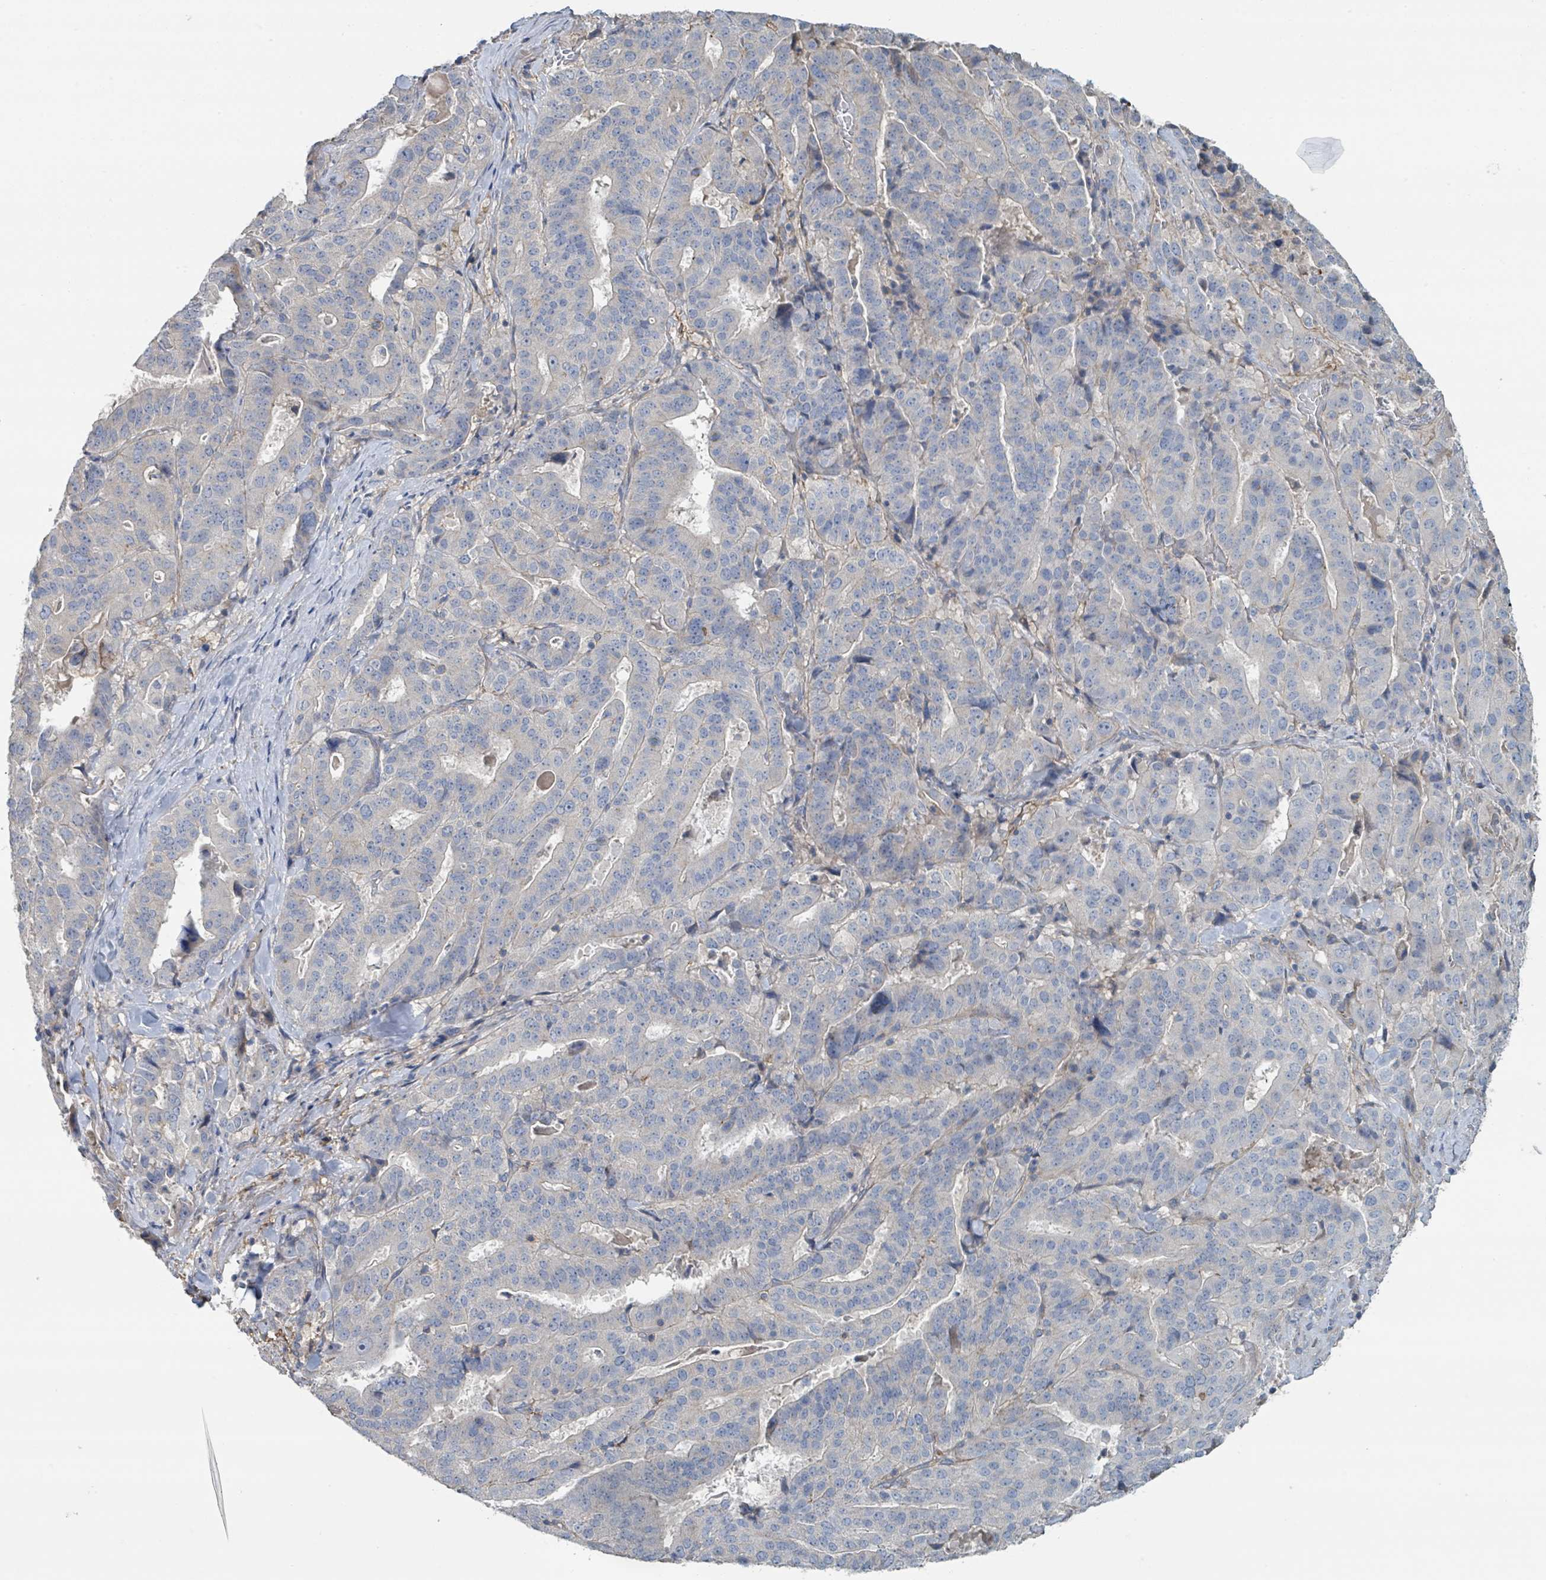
{"staining": {"intensity": "negative", "quantity": "none", "location": "none"}, "tissue": "stomach cancer", "cell_type": "Tumor cells", "image_type": "cancer", "snomed": [{"axis": "morphology", "description": "Adenocarcinoma, NOS"}, {"axis": "topography", "description": "Stomach"}], "caption": "A high-resolution micrograph shows immunohistochemistry staining of stomach cancer, which displays no significant staining in tumor cells. The staining is performed using DAB (3,3'-diaminobenzidine) brown chromogen with nuclei counter-stained in using hematoxylin.", "gene": "LRRC42", "patient": {"sex": "male", "age": 48}}